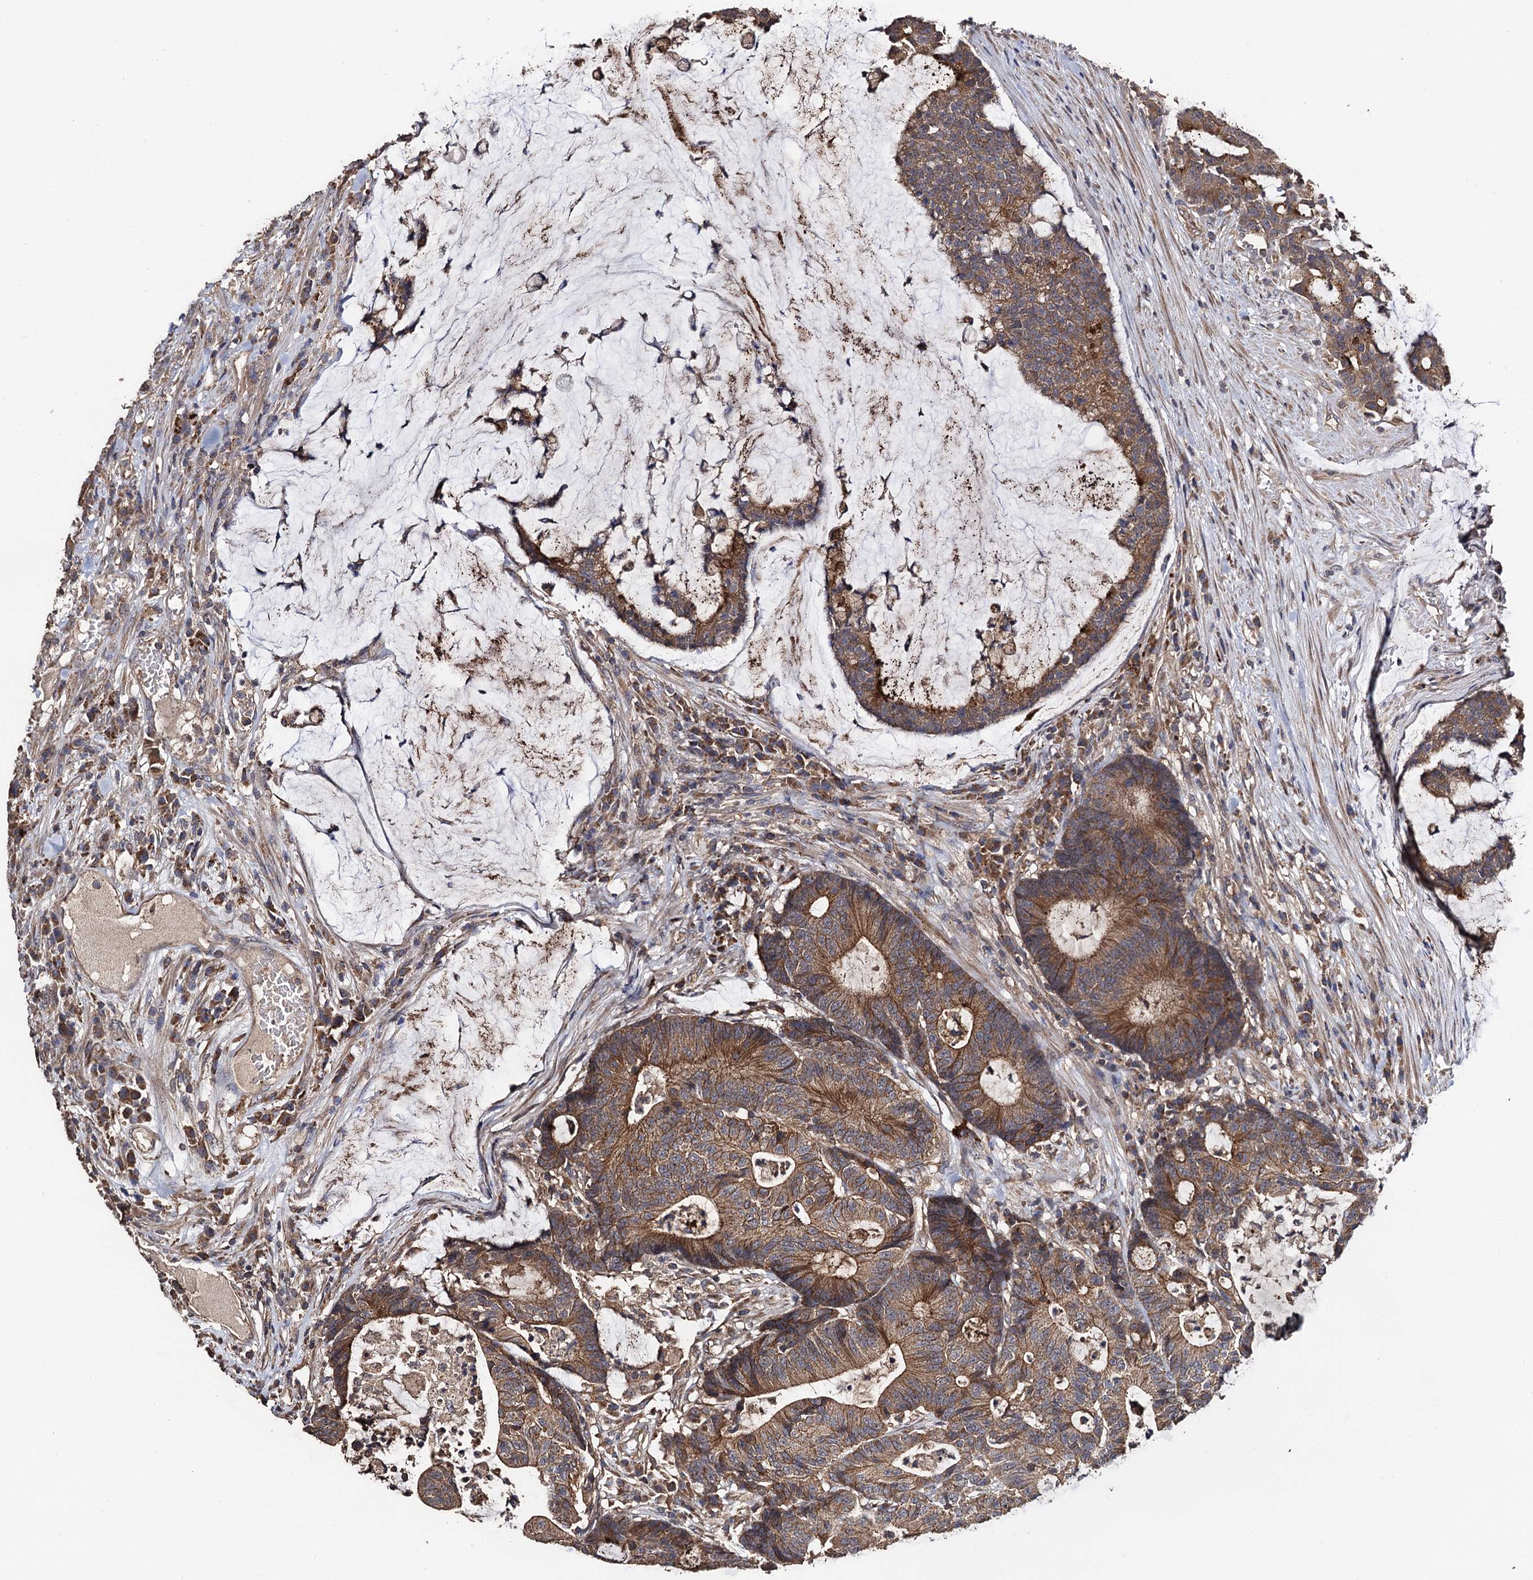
{"staining": {"intensity": "moderate", "quantity": ">75%", "location": "cytoplasmic/membranous"}, "tissue": "colorectal cancer", "cell_type": "Tumor cells", "image_type": "cancer", "snomed": [{"axis": "morphology", "description": "Adenocarcinoma, NOS"}, {"axis": "topography", "description": "Colon"}], "caption": "Protein expression analysis of human colorectal adenocarcinoma reveals moderate cytoplasmic/membranous positivity in approximately >75% of tumor cells. (DAB (3,3'-diaminobenzidine) IHC, brown staining for protein, blue staining for nuclei).", "gene": "PPTC7", "patient": {"sex": "female", "age": 84}}